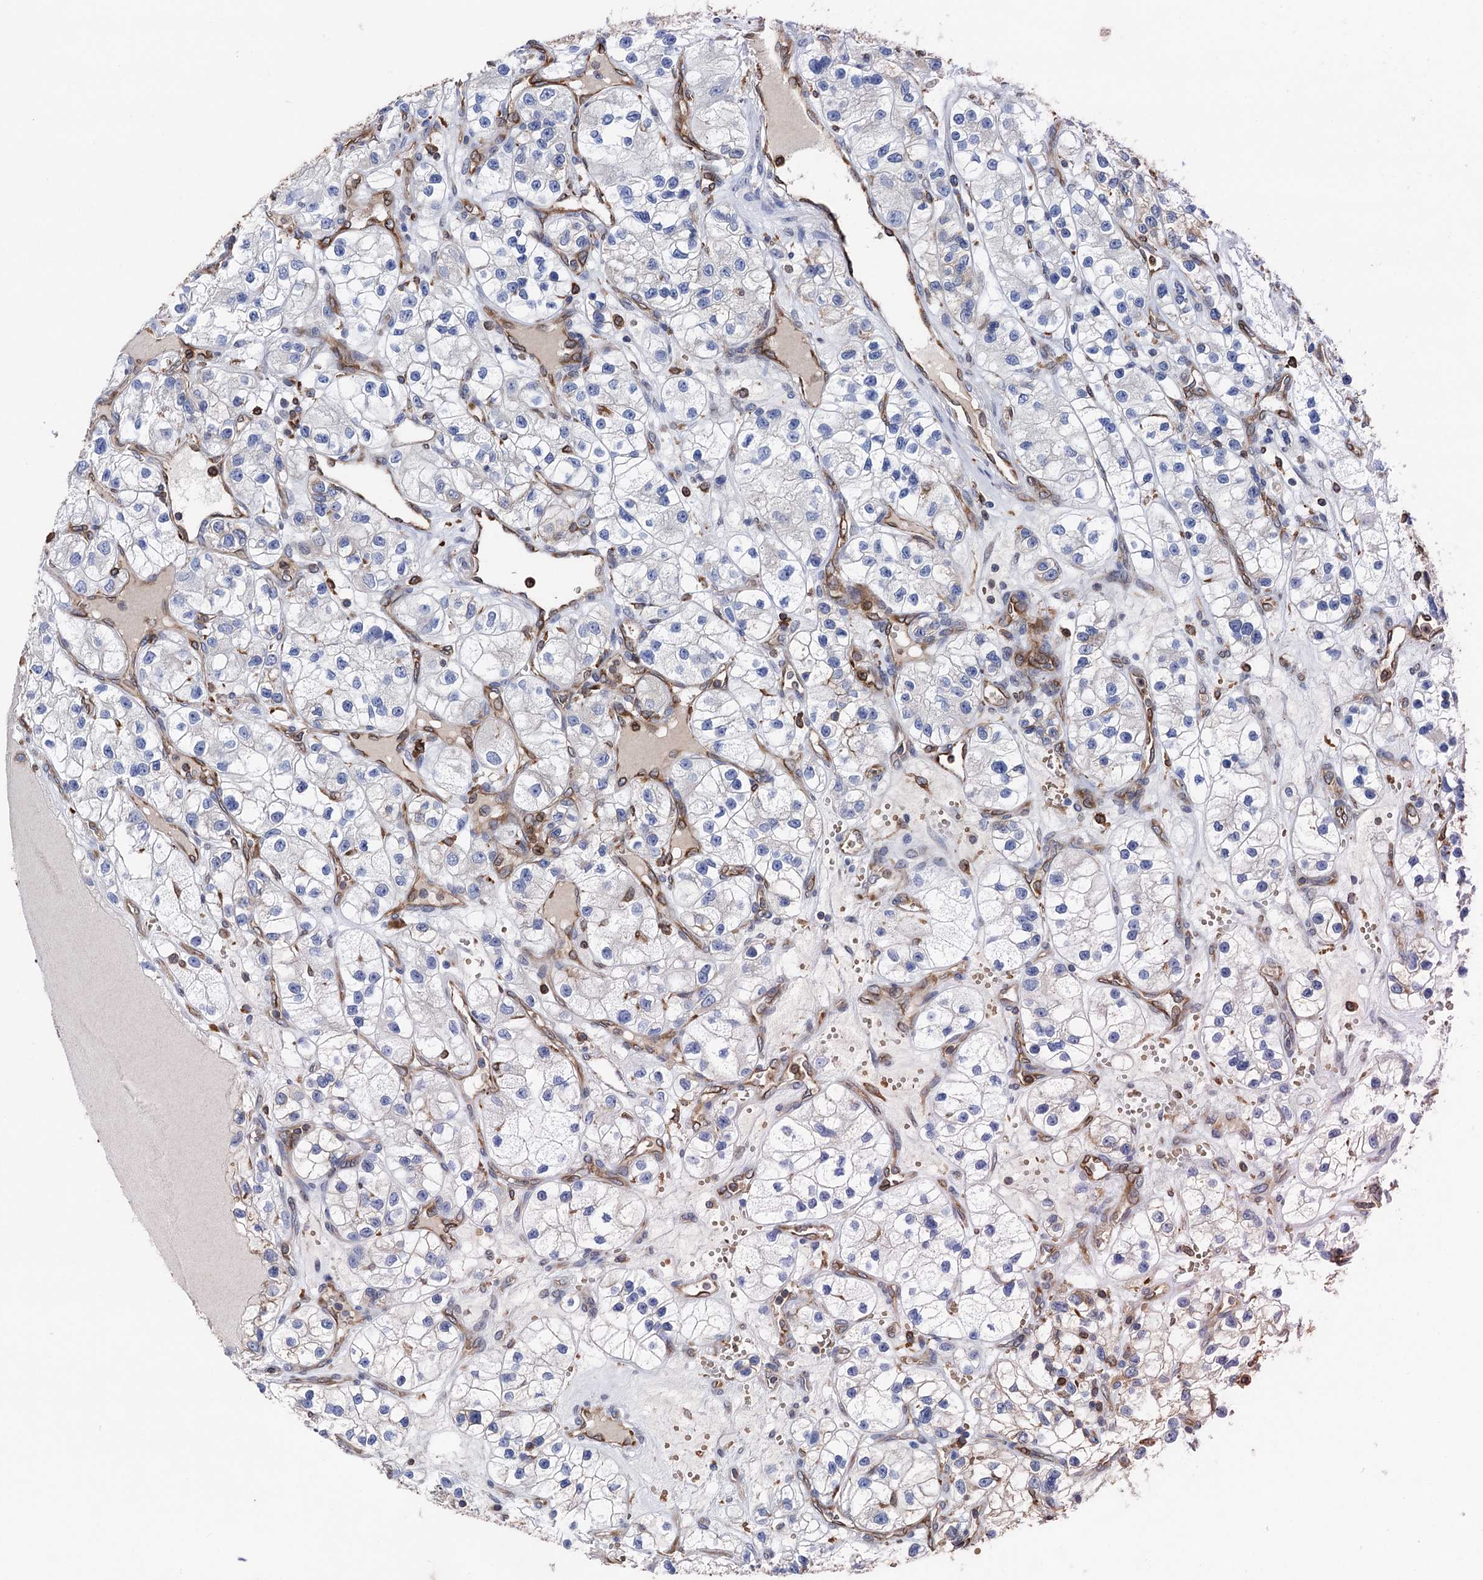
{"staining": {"intensity": "negative", "quantity": "none", "location": "none"}, "tissue": "renal cancer", "cell_type": "Tumor cells", "image_type": "cancer", "snomed": [{"axis": "morphology", "description": "Adenocarcinoma, NOS"}, {"axis": "topography", "description": "Kidney"}], "caption": "A micrograph of human renal cancer is negative for staining in tumor cells.", "gene": "STING1", "patient": {"sex": "female", "age": 57}}